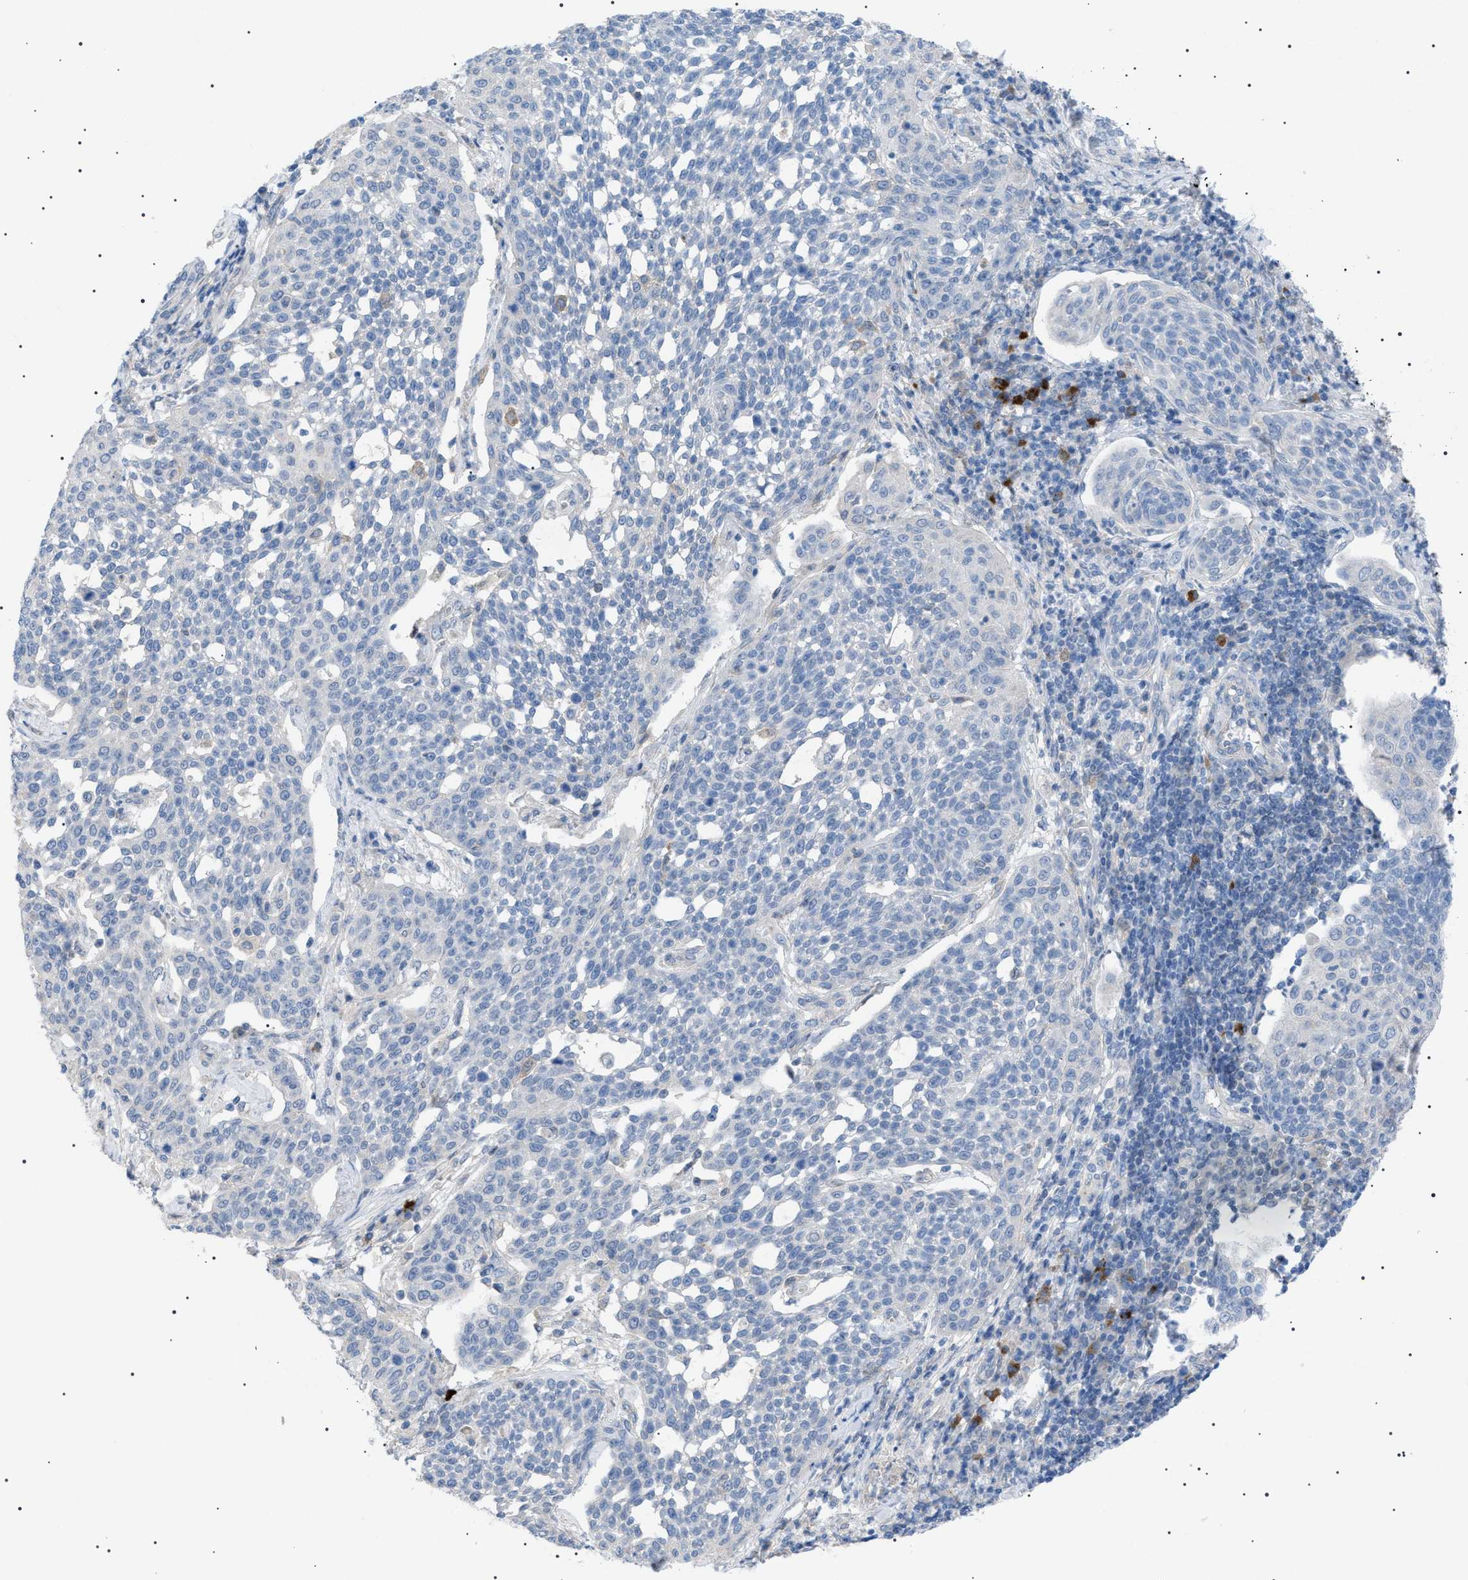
{"staining": {"intensity": "negative", "quantity": "none", "location": "none"}, "tissue": "cervical cancer", "cell_type": "Tumor cells", "image_type": "cancer", "snomed": [{"axis": "morphology", "description": "Squamous cell carcinoma, NOS"}, {"axis": "topography", "description": "Cervix"}], "caption": "High magnification brightfield microscopy of squamous cell carcinoma (cervical) stained with DAB (3,3'-diaminobenzidine) (brown) and counterstained with hematoxylin (blue): tumor cells show no significant expression.", "gene": "ADAMTS1", "patient": {"sex": "female", "age": 34}}